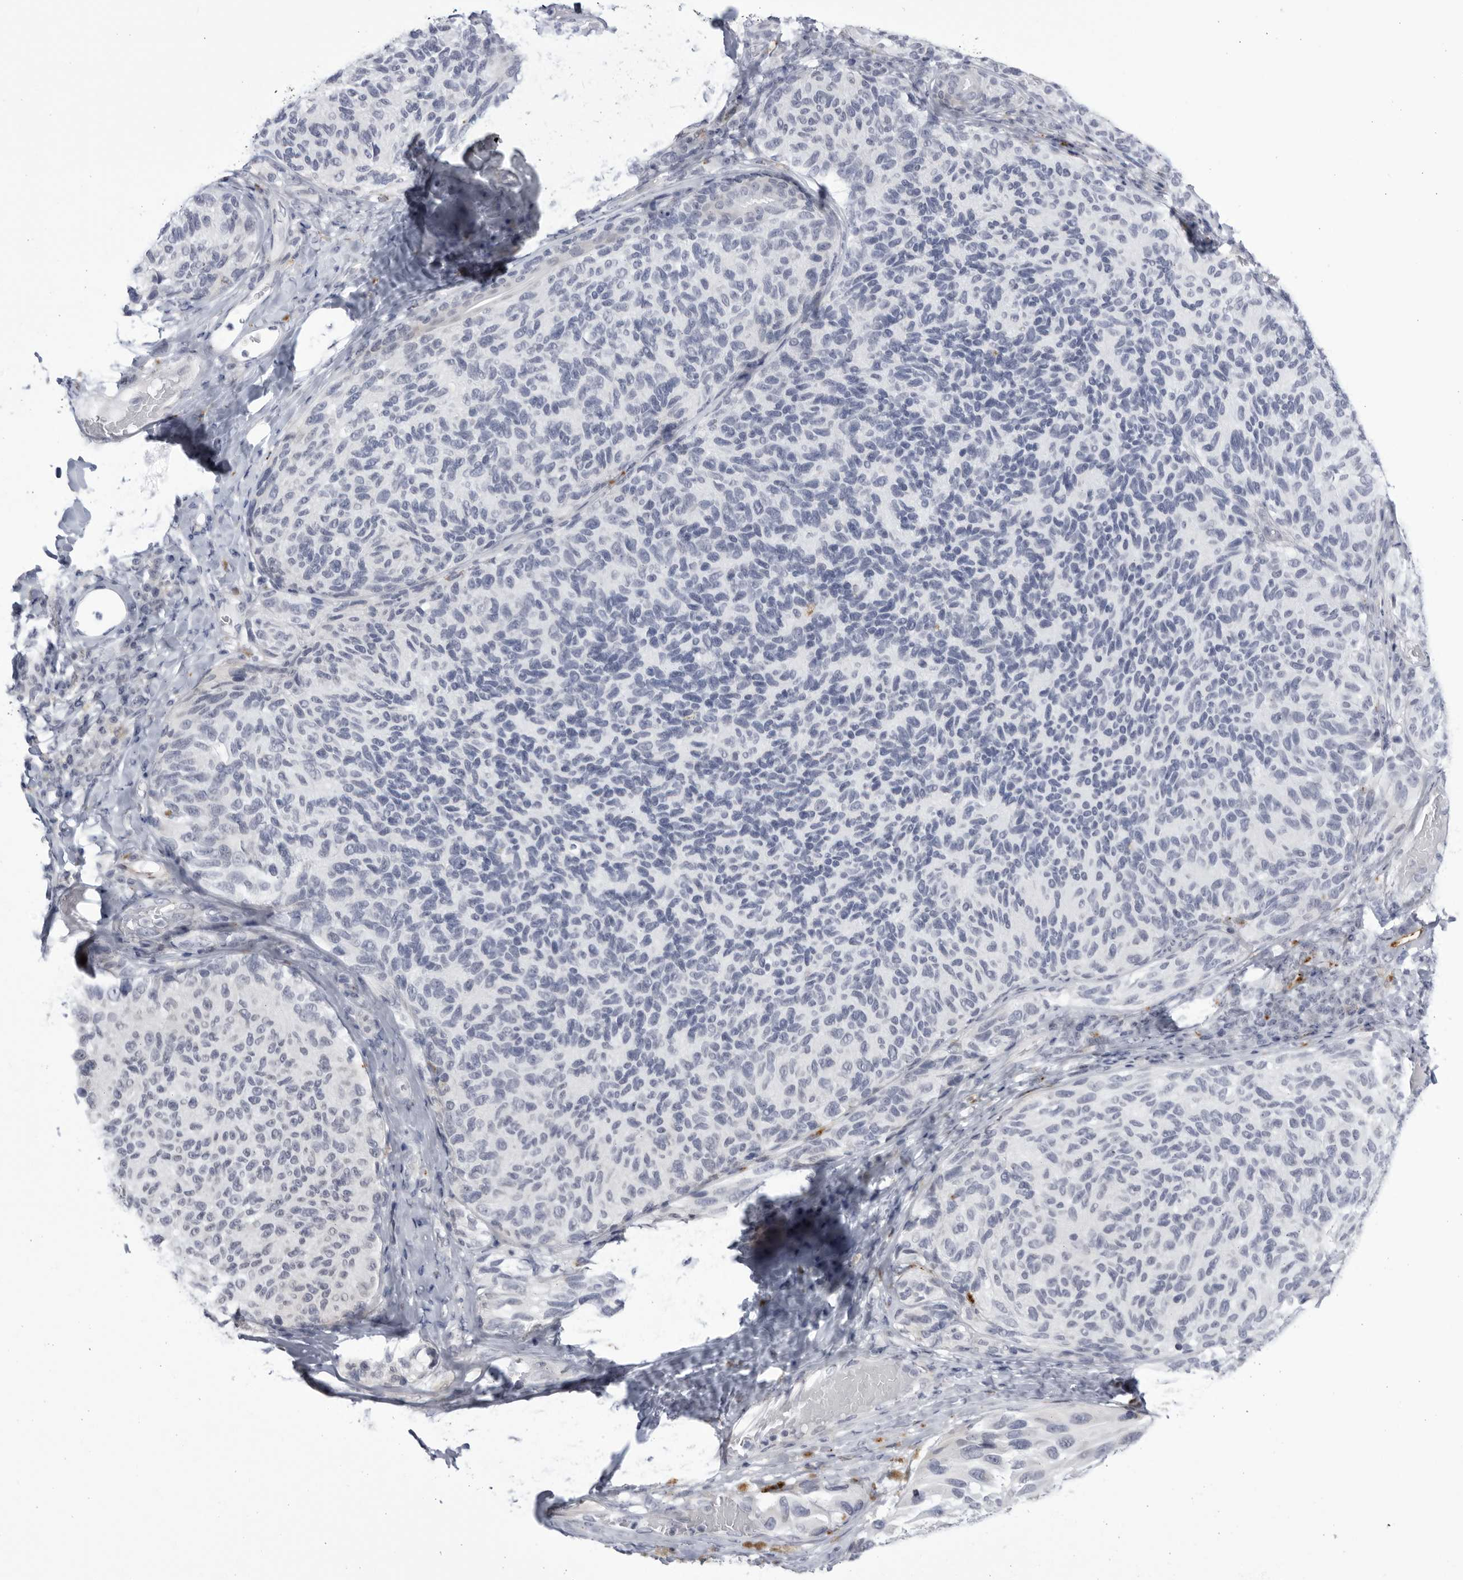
{"staining": {"intensity": "negative", "quantity": "none", "location": "none"}, "tissue": "melanoma", "cell_type": "Tumor cells", "image_type": "cancer", "snomed": [{"axis": "morphology", "description": "Malignant melanoma, NOS"}, {"axis": "topography", "description": "Skin"}], "caption": "Tumor cells show no significant protein positivity in malignant melanoma.", "gene": "CCDC181", "patient": {"sex": "female", "age": 73}}